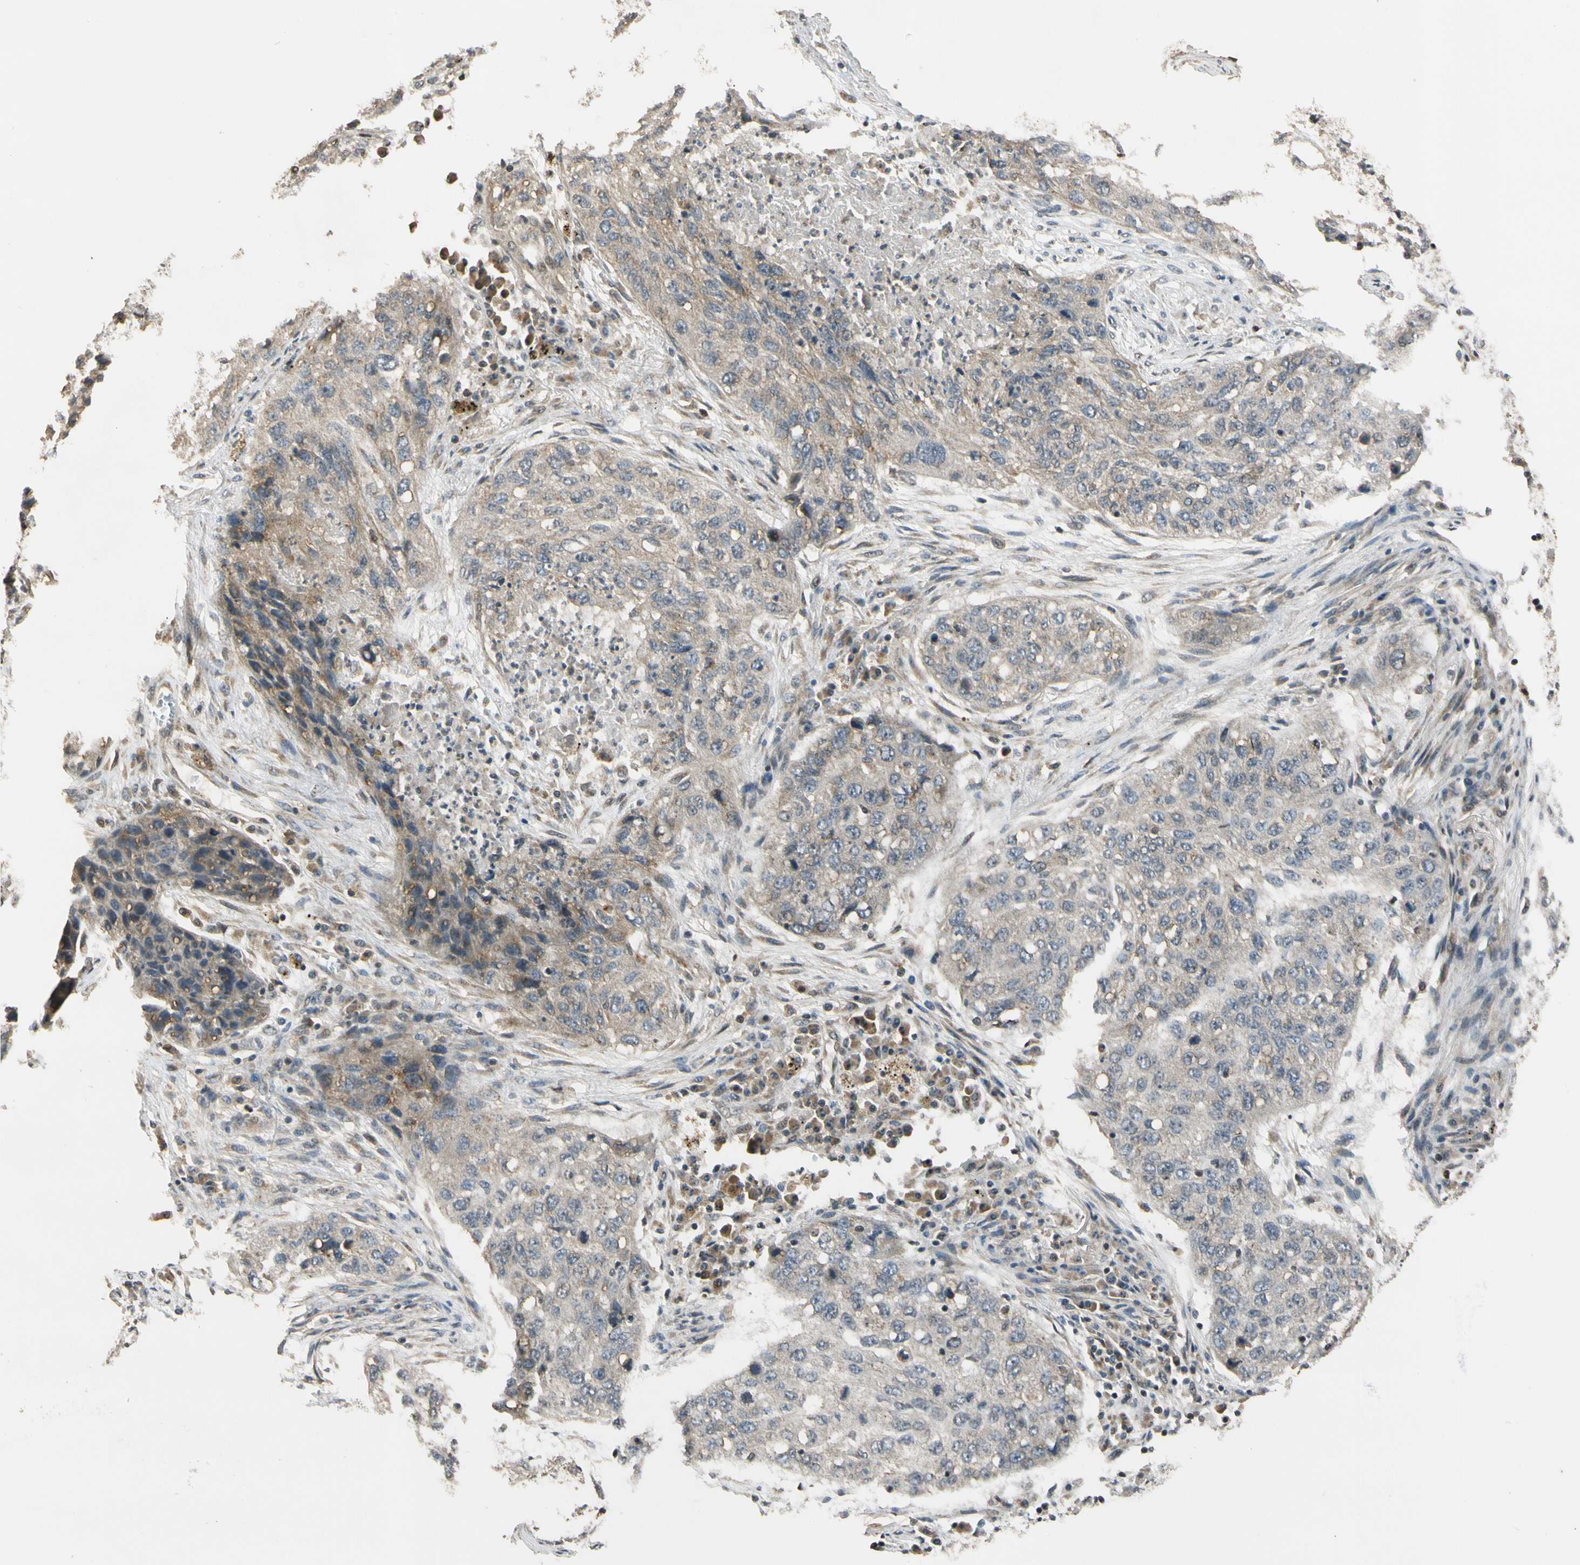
{"staining": {"intensity": "weak", "quantity": "<25%", "location": "cytoplasmic/membranous"}, "tissue": "lung cancer", "cell_type": "Tumor cells", "image_type": "cancer", "snomed": [{"axis": "morphology", "description": "Squamous cell carcinoma, NOS"}, {"axis": "topography", "description": "Lung"}], "caption": "DAB (3,3'-diaminobenzidine) immunohistochemical staining of lung cancer (squamous cell carcinoma) shows no significant positivity in tumor cells.", "gene": "LAMTOR1", "patient": {"sex": "female", "age": 63}}